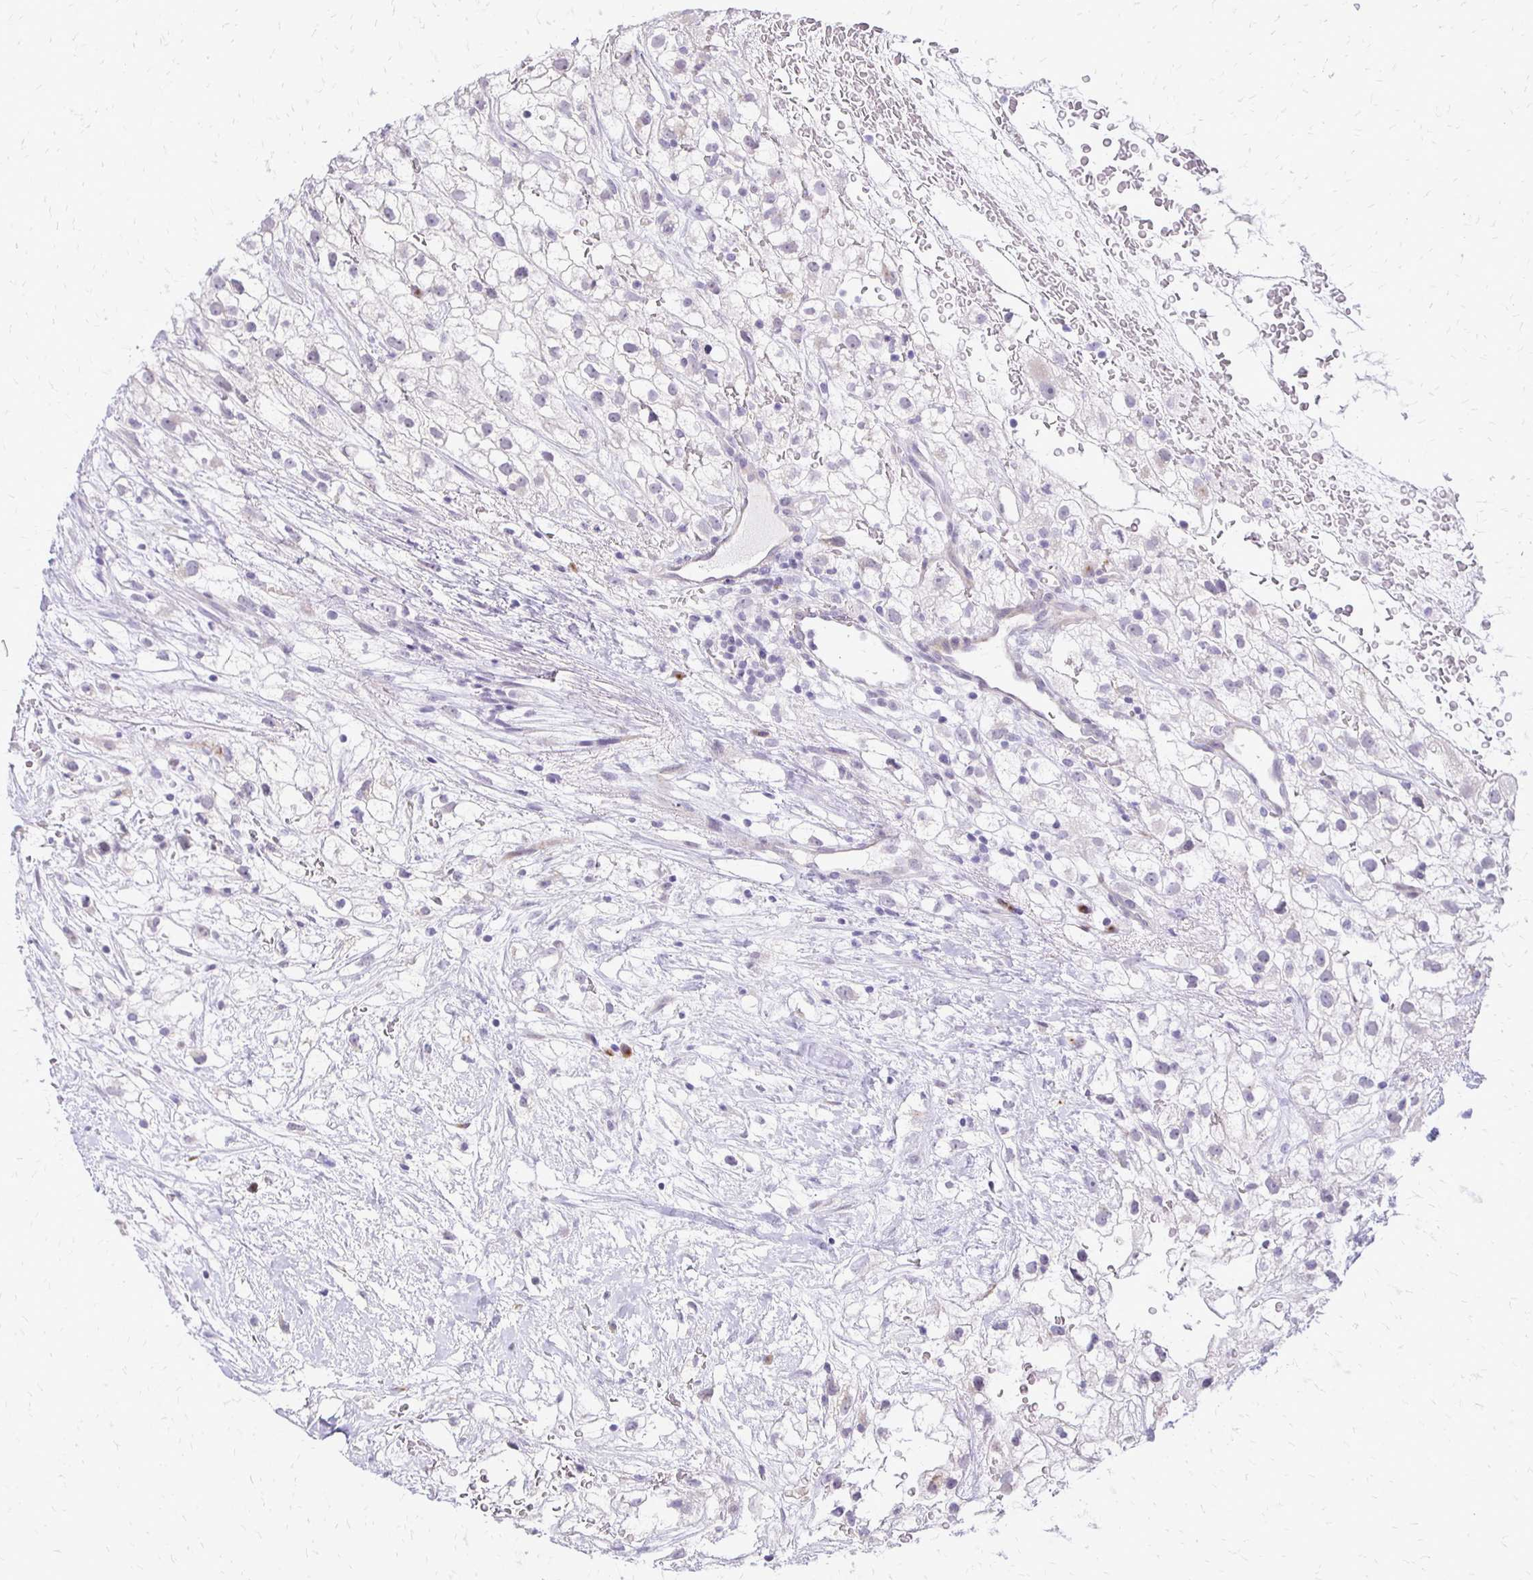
{"staining": {"intensity": "negative", "quantity": "none", "location": "none"}, "tissue": "renal cancer", "cell_type": "Tumor cells", "image_type": "cancer", "snomed": [{"axis": "morphology", "description": "Adenocarcinoma, NOS"}, {"axis": "topography", "description": "Kidney"}], "caption": "Tumor cells show no significant protein positivity in adenocarcinoma (renal).", "gene": "EPYC", "patient": {"sex": "male", "age": 59}}